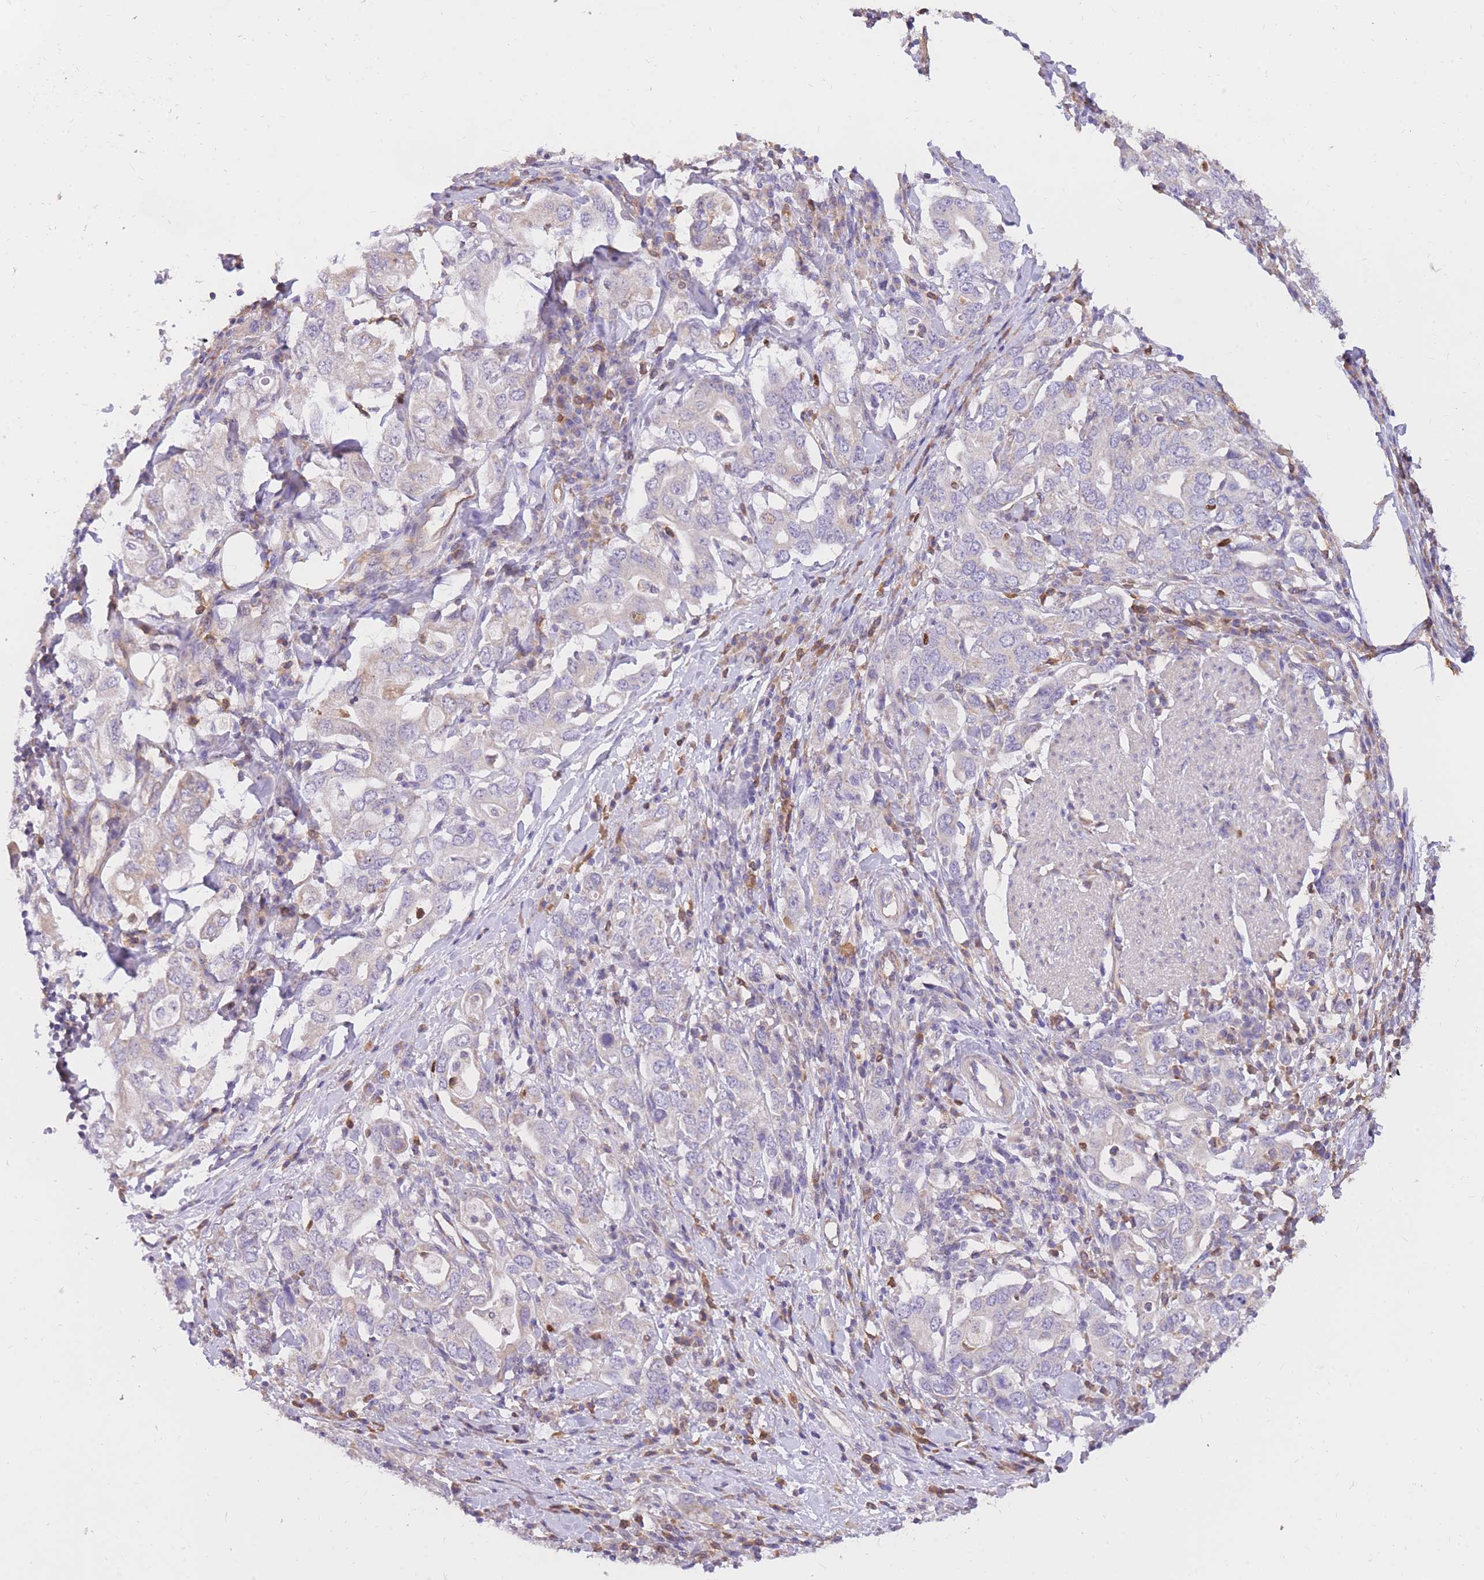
{"staining": {"intensity": "negative", "quantity": "none", "location": "none"}, "tissue": "stomach cancer", "cell_type": "Tumor cells", "image_type": "cancer", "snomed": [{"axis": "morphology", "description": "Adenocarcinoma, NOS"}, {"axis": "topography", "description": "Stomach, upper"}, {"axis": "topography", "description": "Stomach"}], "caption": "This is a histopathology image of immunohistochemistry staining of stomach cancer (adenocarcinoma), which shows no staining in tumor cells.", "gene": "TOPAZ1", "patient": {"sex": "male", "age": 62}}